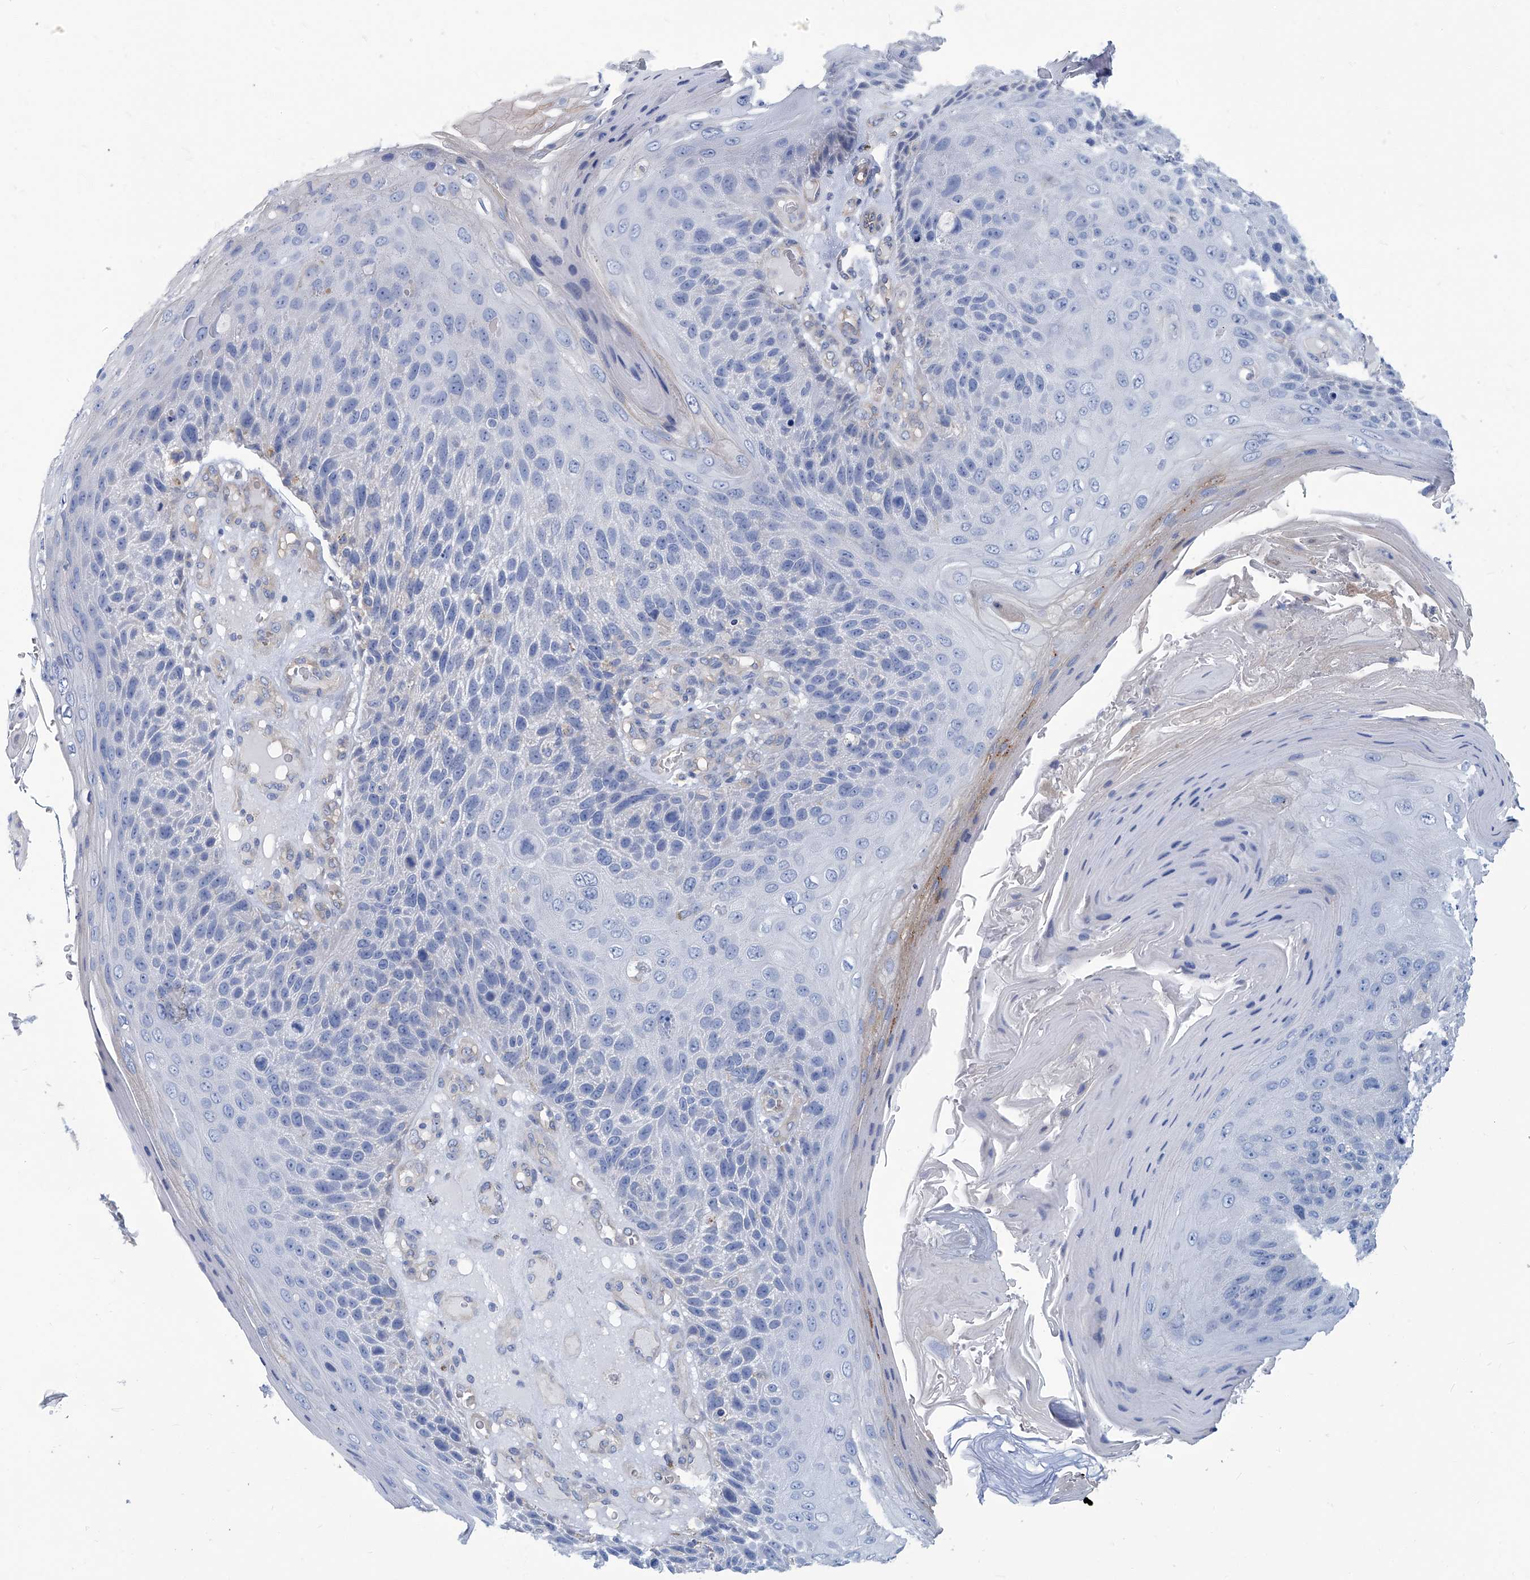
{"staining": {"intensity": "negative", "quantity": "none", "location": "none"}, "tissue": "skin cancer", "cell_type": "Tumor cells", "image_type": "cancer", "snomed": [{"axis": "morphology", "description": "Squamous cell carcinoma, NOS"}, {"axis": "topography", "description": "Skin"}], "caption": "Tumor cells are negative for protein expression in human squamous cell carcinoma (skin).", "gene": "PFKL", "patient": {"sex": "female", "age": 88}}